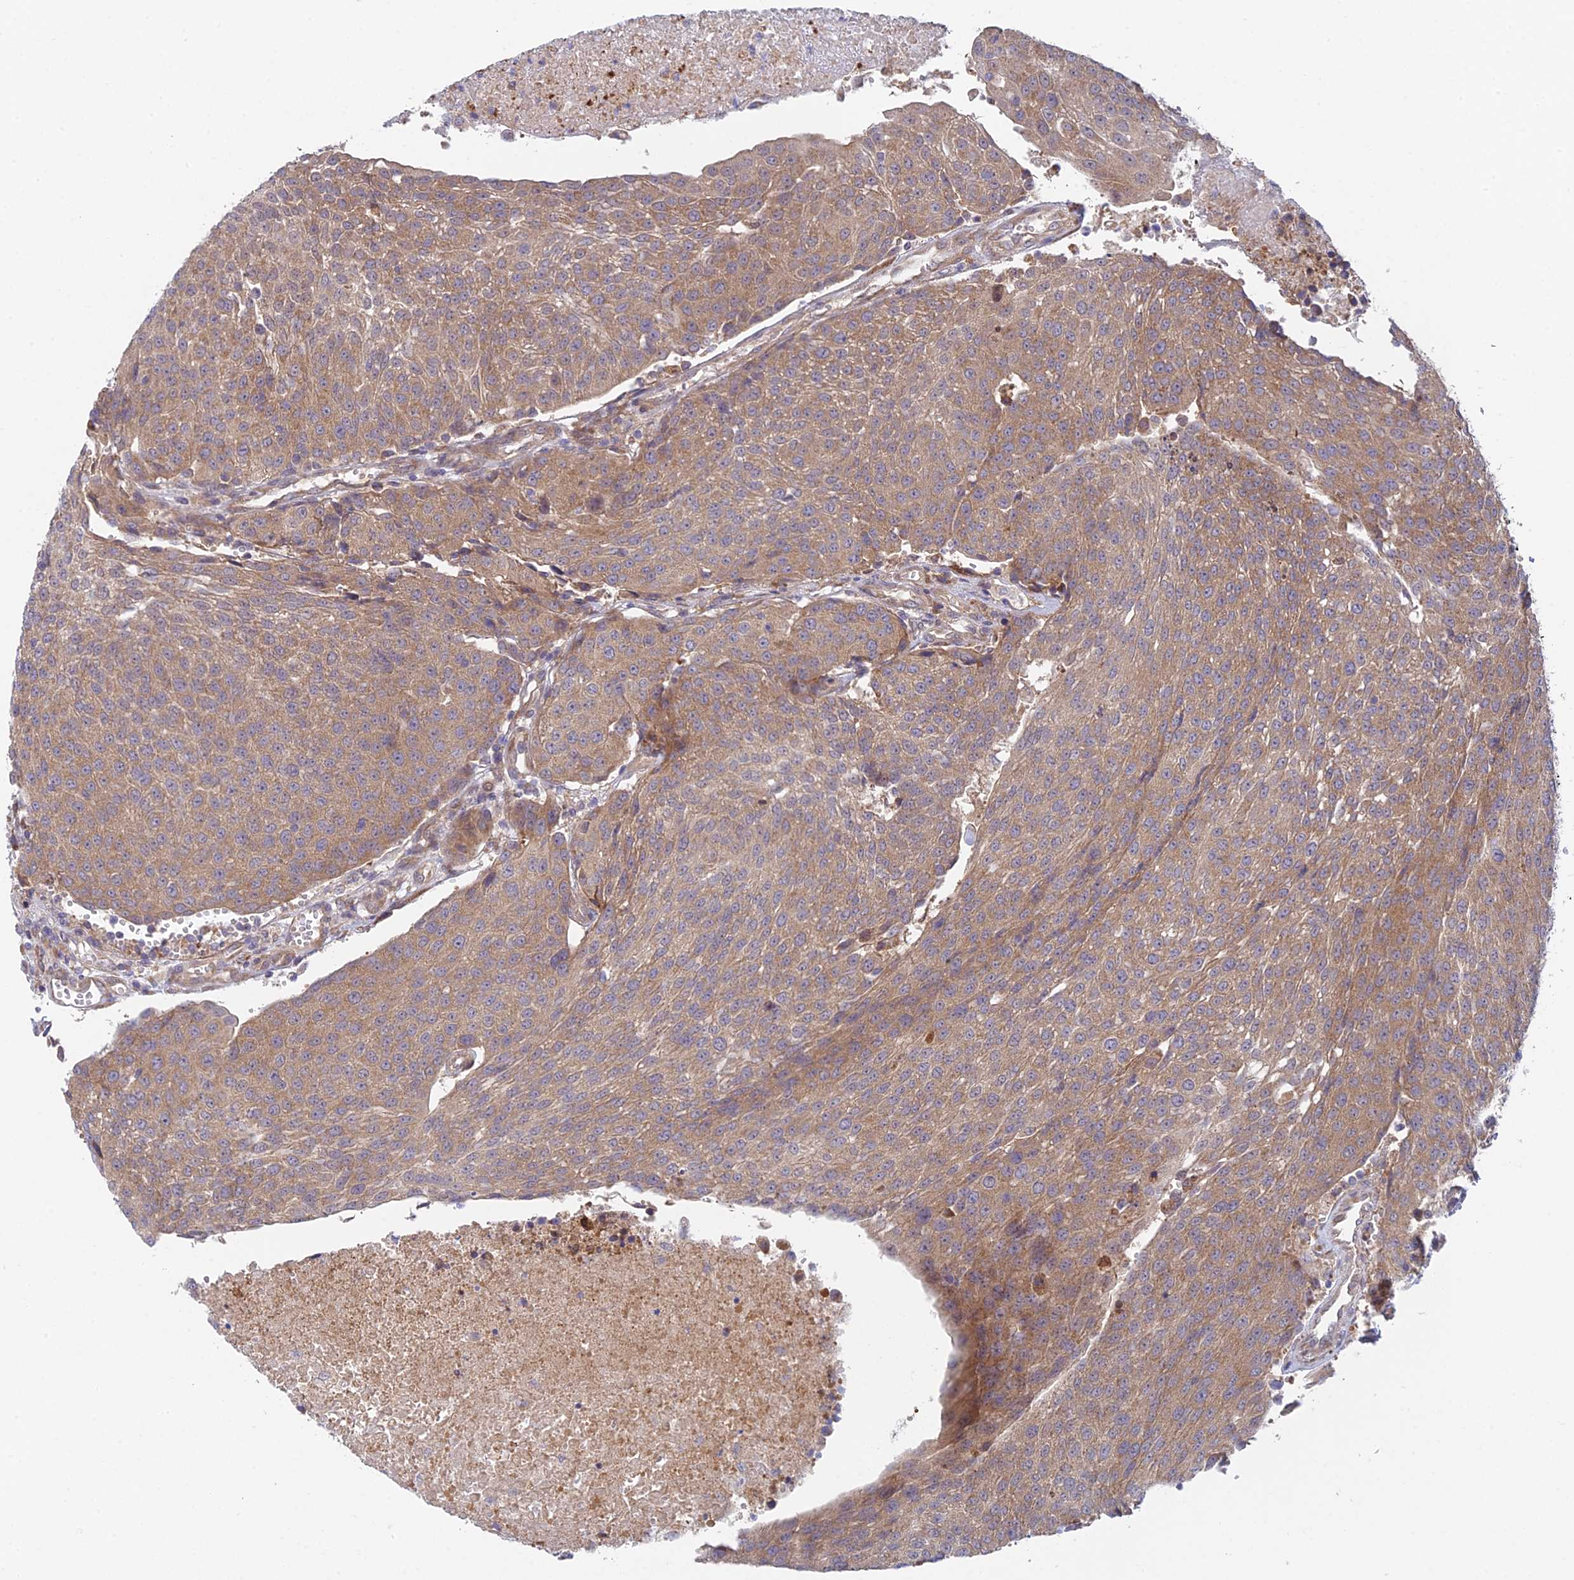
{"staining": {"intensity": "weak", "quantity": ">75%", "location": "cytoplasmic/membranous"}, "tissue": "urothelial cancer", "cell_type": "Tumor cells", "image_type": "cancer", "snomed": [{"axis": "morphology", "description": "Urothelial carcinoma, High grade"}, {"axis": "topography", "description": "Urinary bladder"}], "caption": "Approximately >75% of tumor cells in human urothelial carcinoma (high-grade) show weak cytoplasmic/membranous protein positivity as visualized by brown immunohistochemical staining.", "gene": "INCA1", "patient": {"sex": "female", "age": 85}}